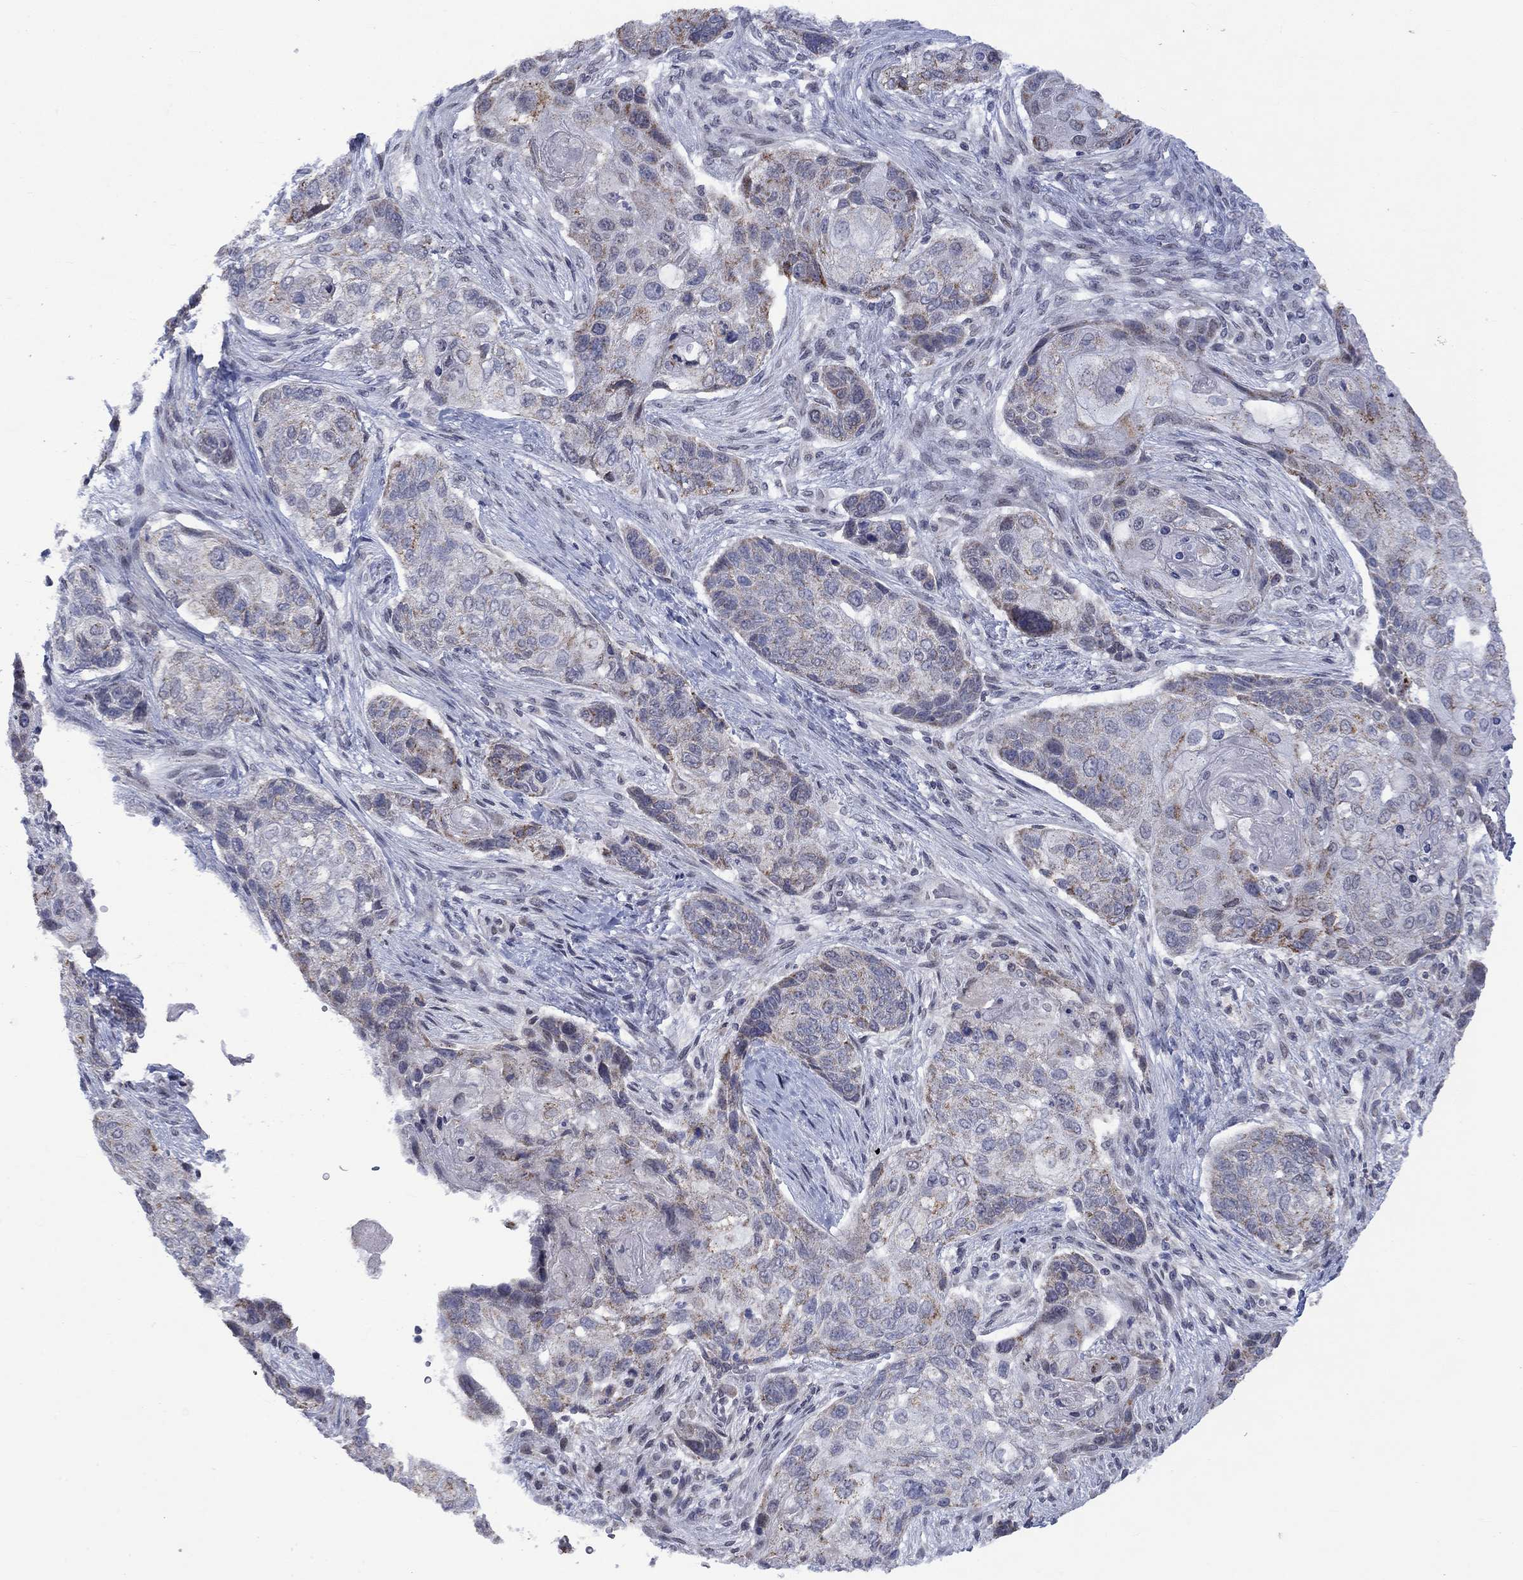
{"staining": {"intensity": "moderate", "quantity": "<25%", "location": "cytoplasmic/membranous"}, "tissue": "lung cancer", "cell_type": "Tumor cells", "image_type": "cancer", "snomed": [{"axis": "morphology", "description": "Normal tissue, NOS"}, {"axis": "morphology", "description": "Squamous cell carcinoma, NOS"}, {"axis": "topography", "description": "Bronchus"}, {"axis": "topography", "description": "Lung"}], "caption": "About <25% of tumor cells in human lung cancer (squamous cell carcinoma) exhibit moderate cytoplasmic/membranous protein staining as visualized by brown immunohistochemical staining.", "gene": "KCNJ16", "patient": {"sex": "male", "age": 69}}